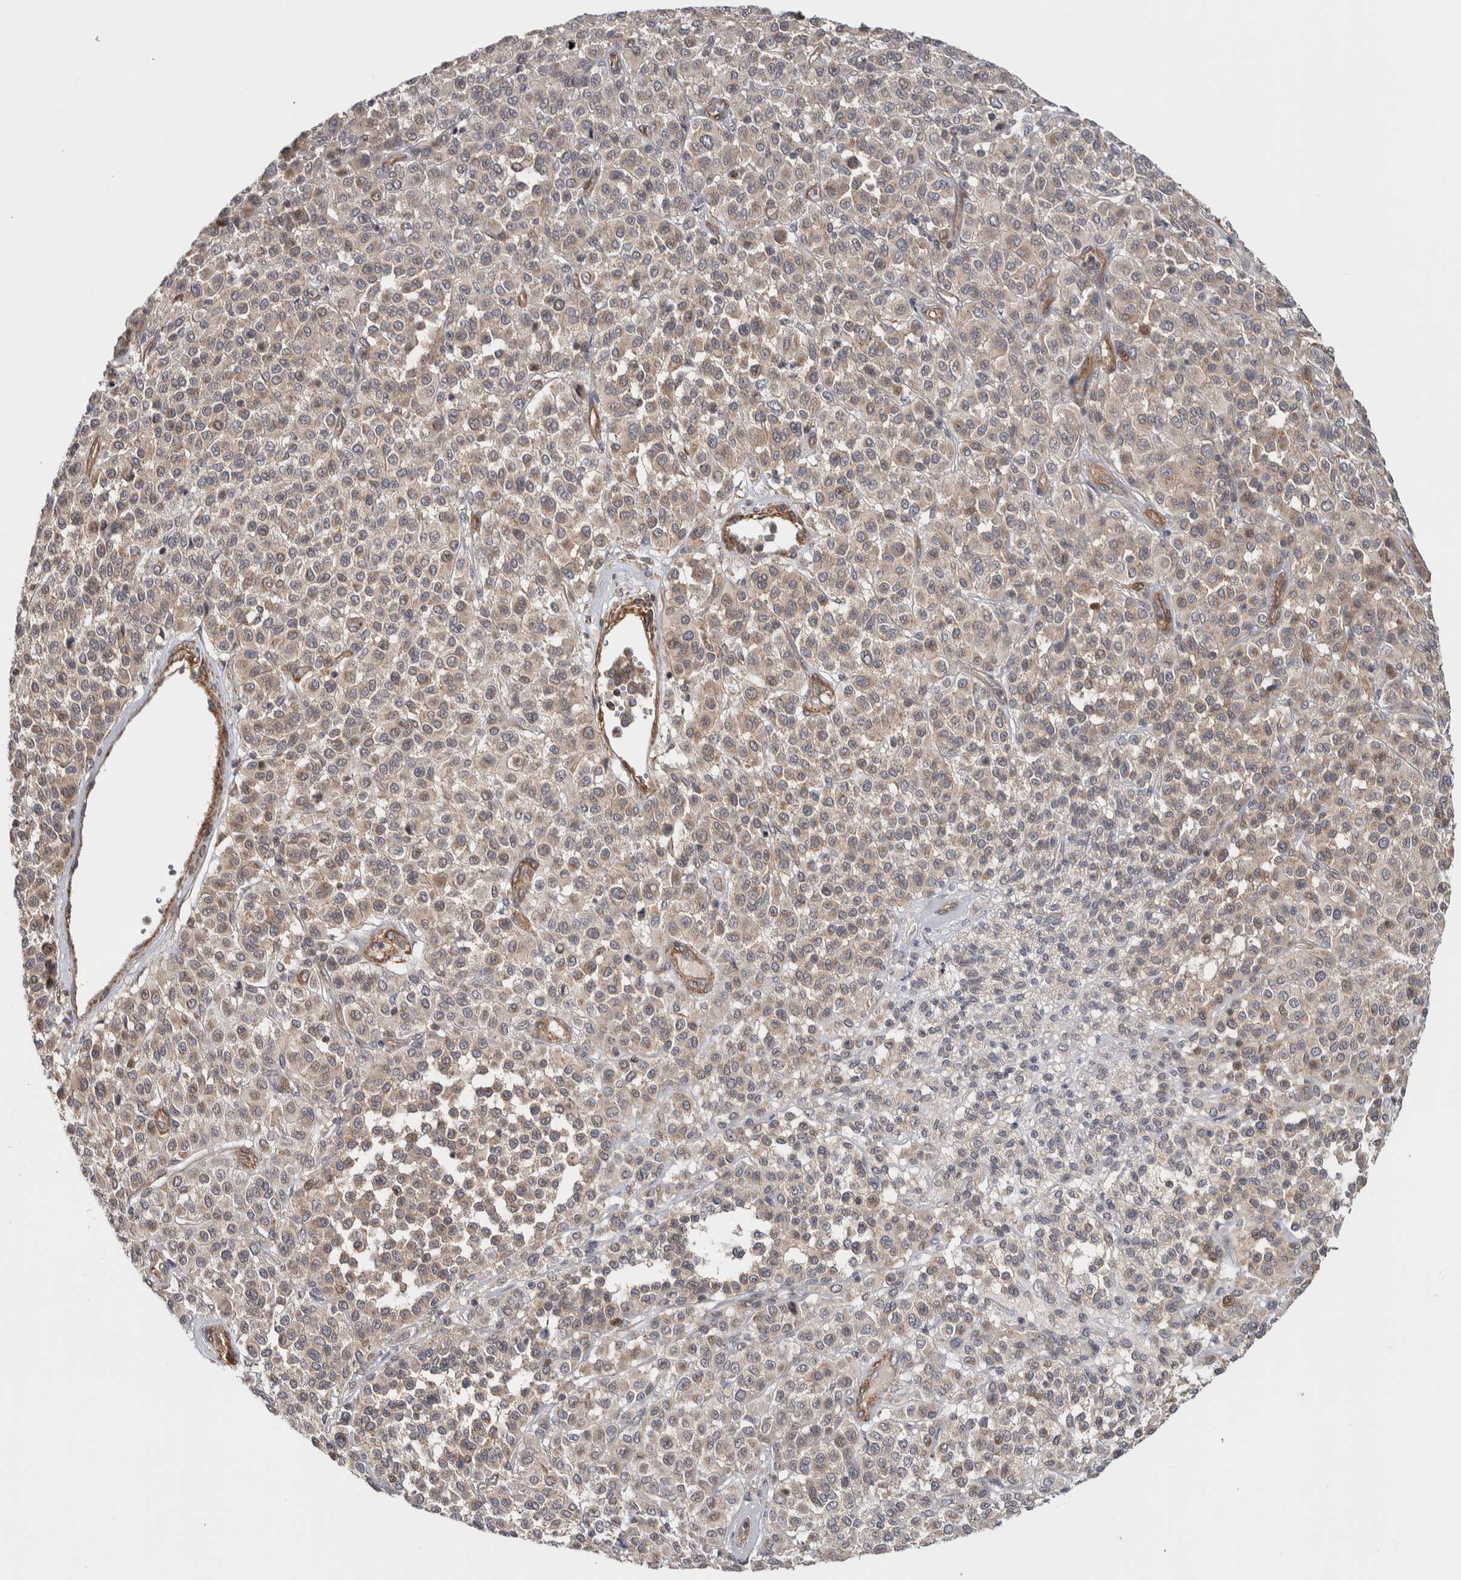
{"staining": {"intensity": "weak", "quantity": "<25%", "location": "cytoplasmic/membranous"}, "tissue": "melanoma", "cell_type": "Tumor cells", "image_type": "cancer", "snomed": [{"axis": "morphology", "description": "Malignant melanoma, Metastatic site"}, {"axis": "topography", "description": "Pancreas"}], "caption": "High power microscopy micrograph of an immunohistochemistry (IHC) image of melanoma, revealing no significant staining in tumor cells.", "gene": "CHMP4C", "patient": {"sex": "female", "age": 30}}